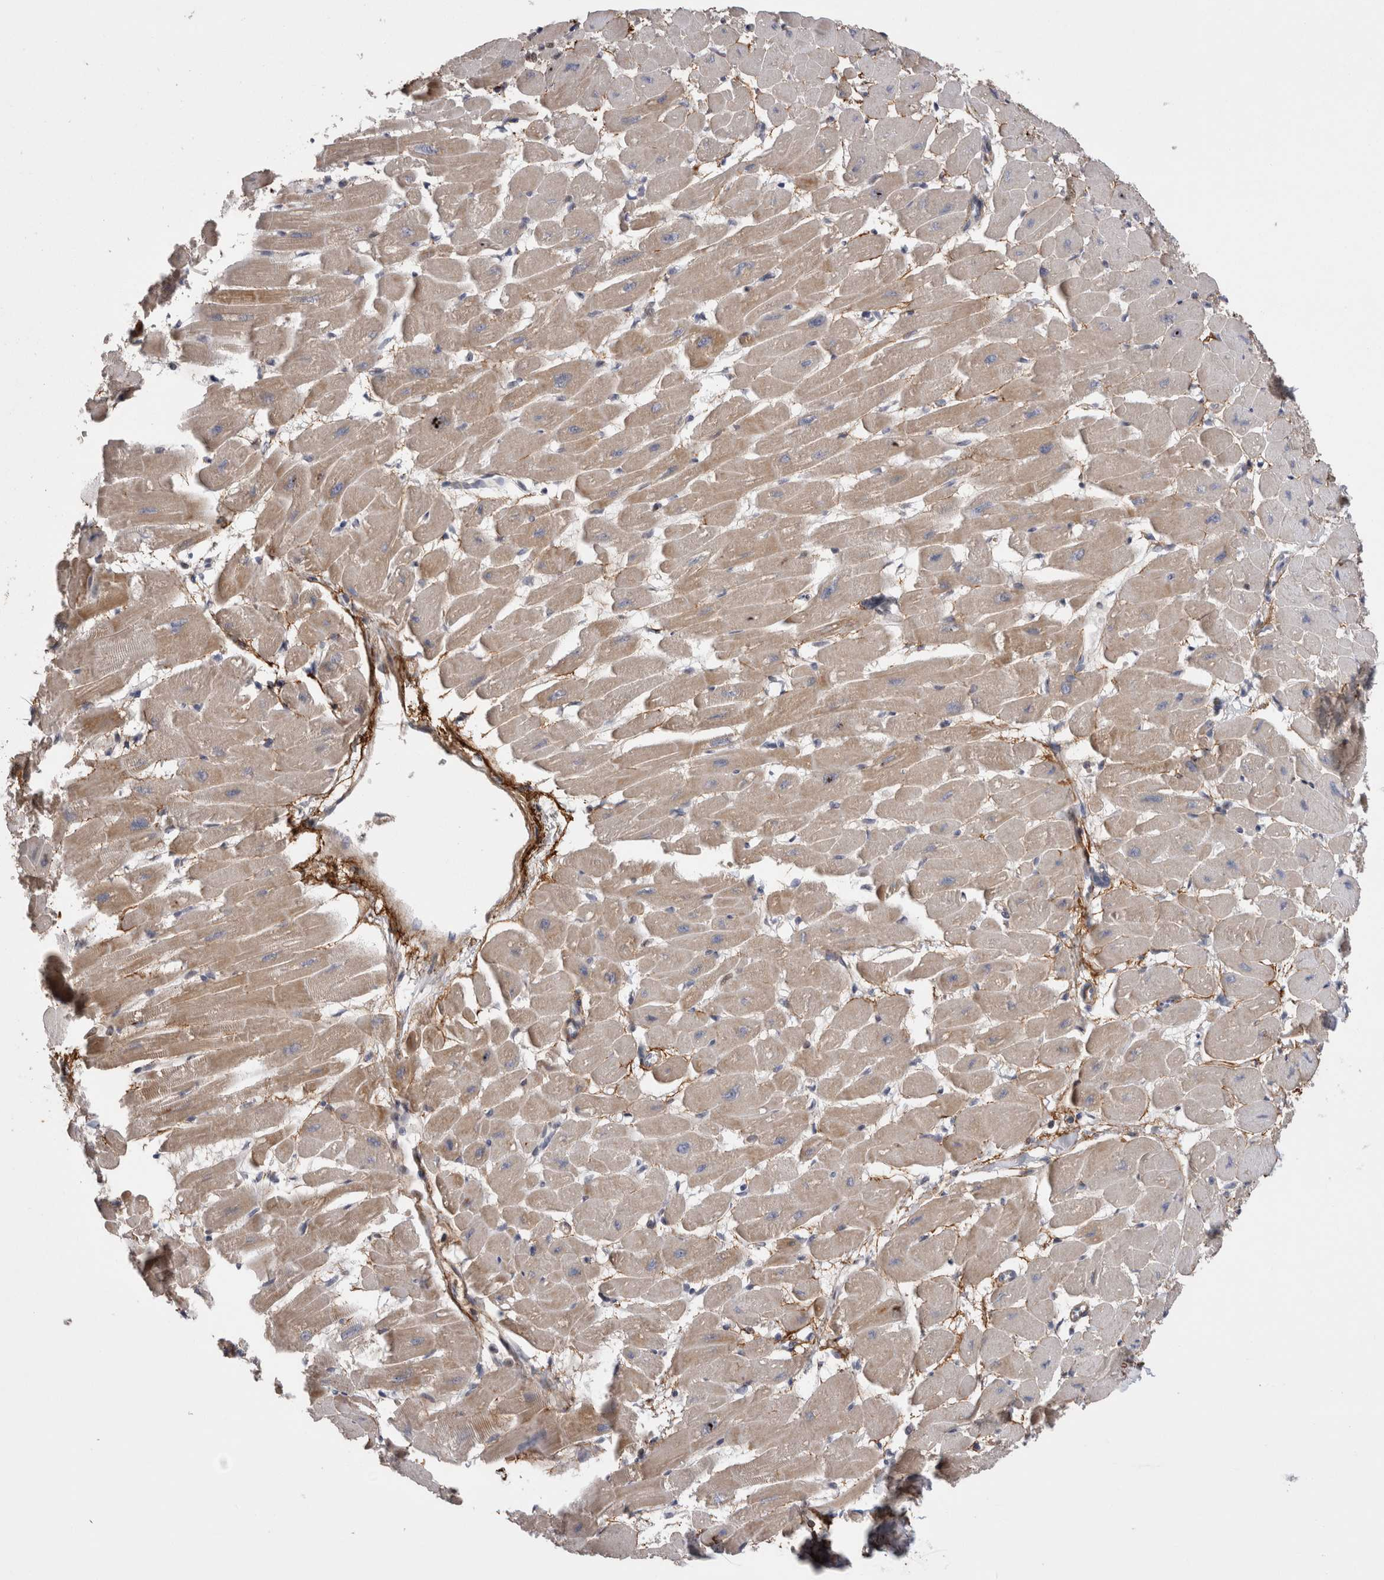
{"staining": {"intensity": "moderate", "quantity": "25%-75%", "location": "cytoplasmic/membranous"}, "tissue": "heart muscle", "cell_type": "Cardiomyocytes", "image_type": "normal", "snomed": [{"axis": "morphology", "description": "Normal tissue, NOS"}, {"axis": "topography", "description": "Heart"}], "caption": "Immunohistochemistry micrograph of benign heart muscle stained for a protein (brown), which reveals medium levels of moderate cytoplasmic/membranous staining in approximately 25%-75% of cardiomyocytes.", "gene": "DARS2", "patient": {"sex": "female", "age": 54}}